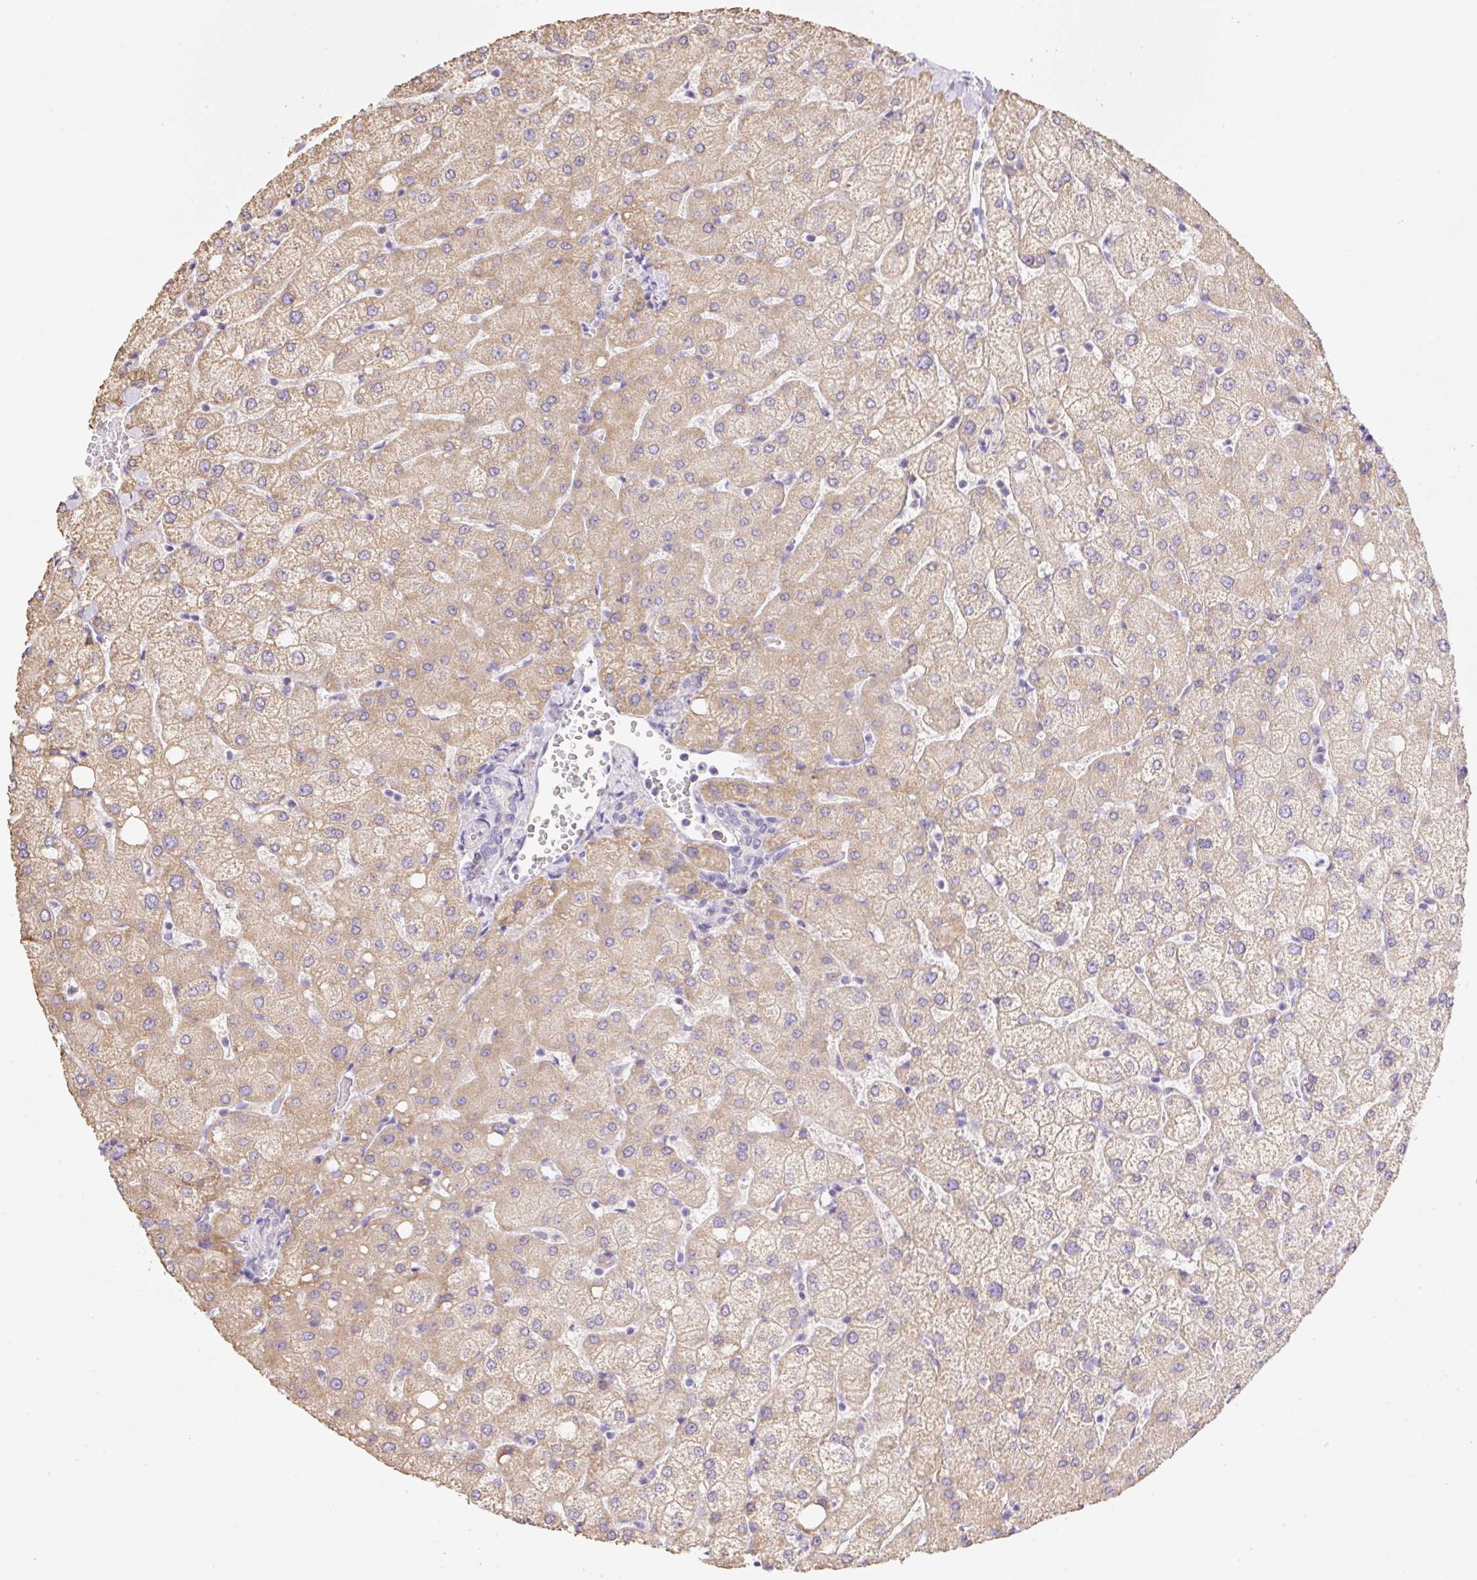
{"staining": {"intensity": "negative", "quantity": "none", "location": "none"}, "tissue": "liver", "cell_type": "Cholangiocytes", "image_type": "normal", "snomed": [{"axis": "morphology", "description": "Normal tissue, NOS"}, {"axis": "topography", "description": "Liver"}], "caption": "This histopathology image is of unremarkable liver stained with IHC to label a protein in brown with the nuclei are counter-stained blue. There is no positivity in cholangiocytes.", "gene": "COPZ2", "patient": {"sex": "female", "age": 54}}